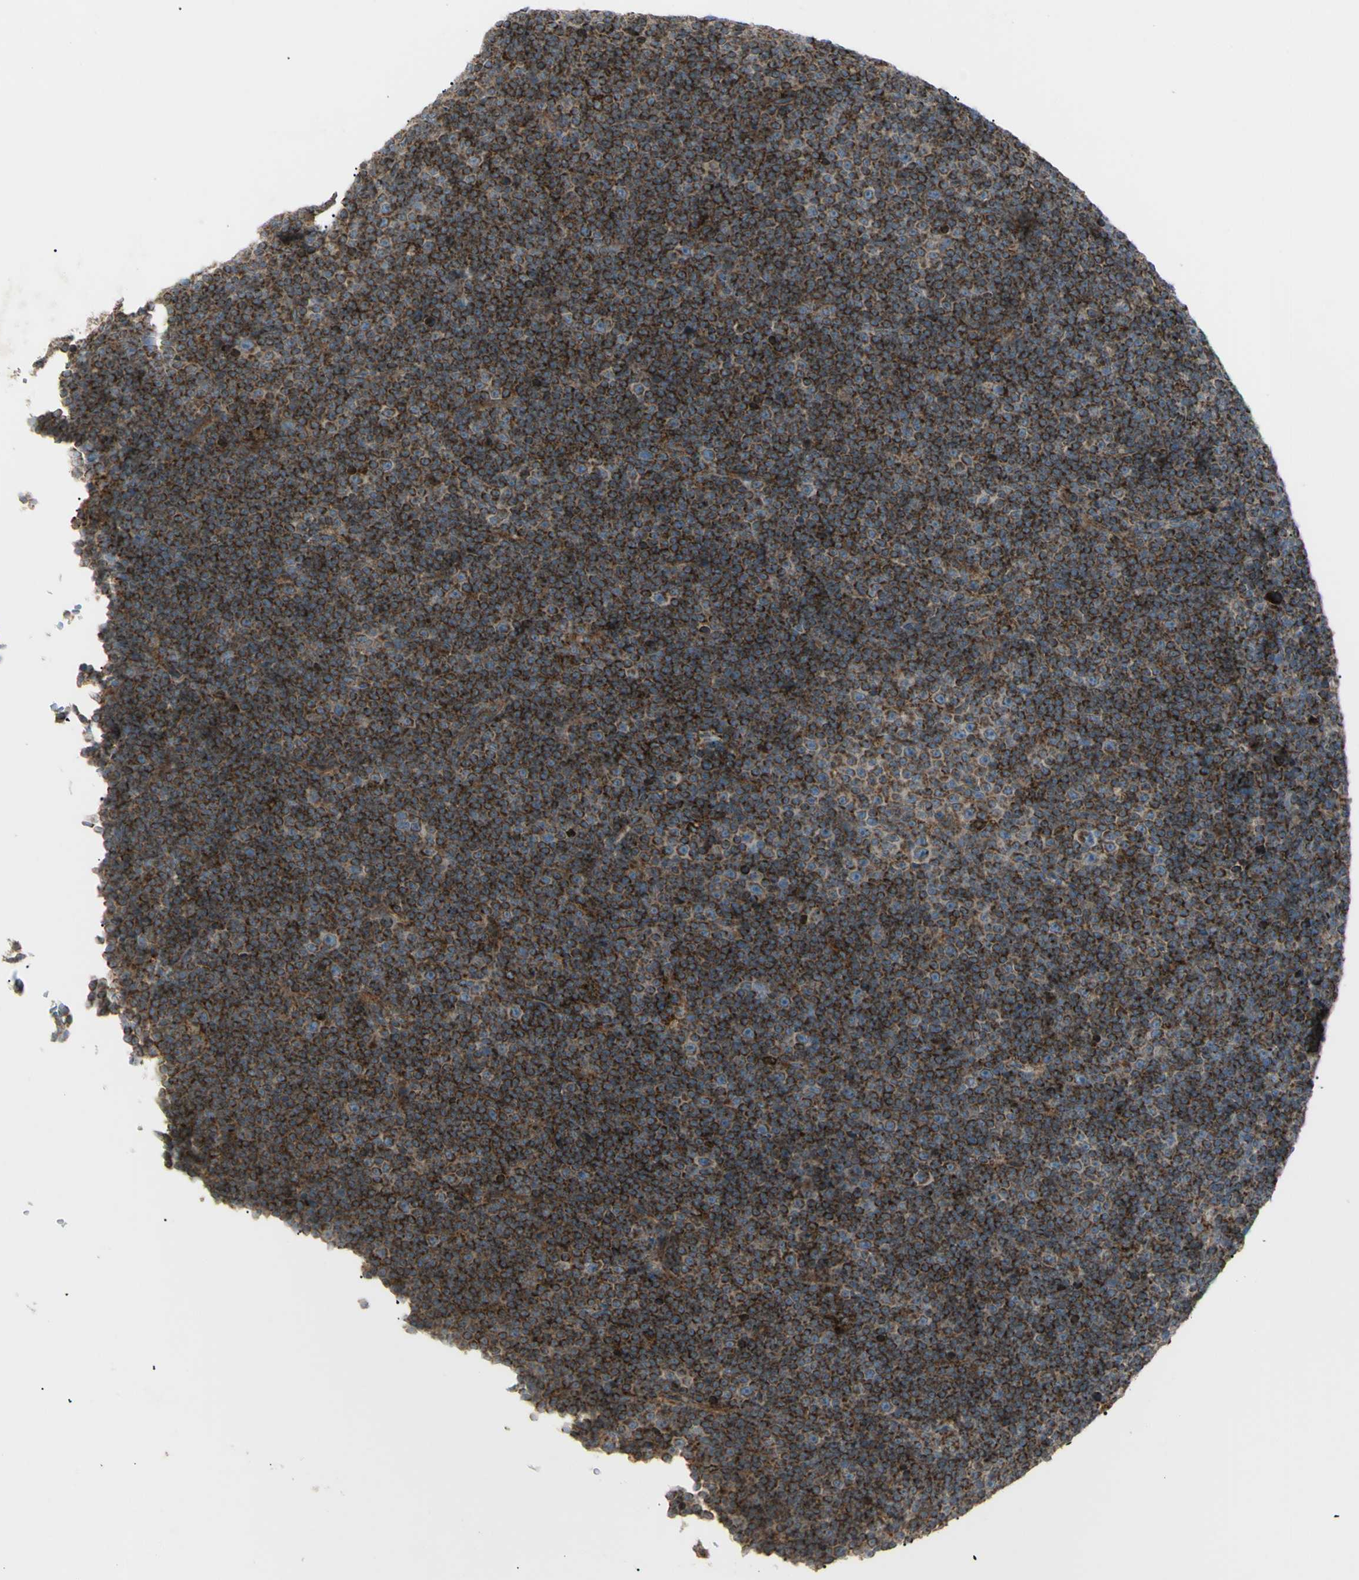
{"staining": {"intensity": "strong", "quantity": ">75%", "location": "cytoplasmic/membranous"}, "tissue": "lymphoma", "cell_type": "Tumor cells", "image_type": "cancer", "snomed": [{"axis": "morphology", "description": "Malignant lymphoma, non-Hodgkin's type, Low grade"}, {"axis": "topography", "description": "Lymph node"}], "caption": "Approximately >75% of tumor cells in lymphoma exhibit strong cytoplasmic/membranous protein expression as visualized by brown immunohistochemical staining.", "gene": "CYB5R1", "patient": {"sex": "female", "age": 67}}